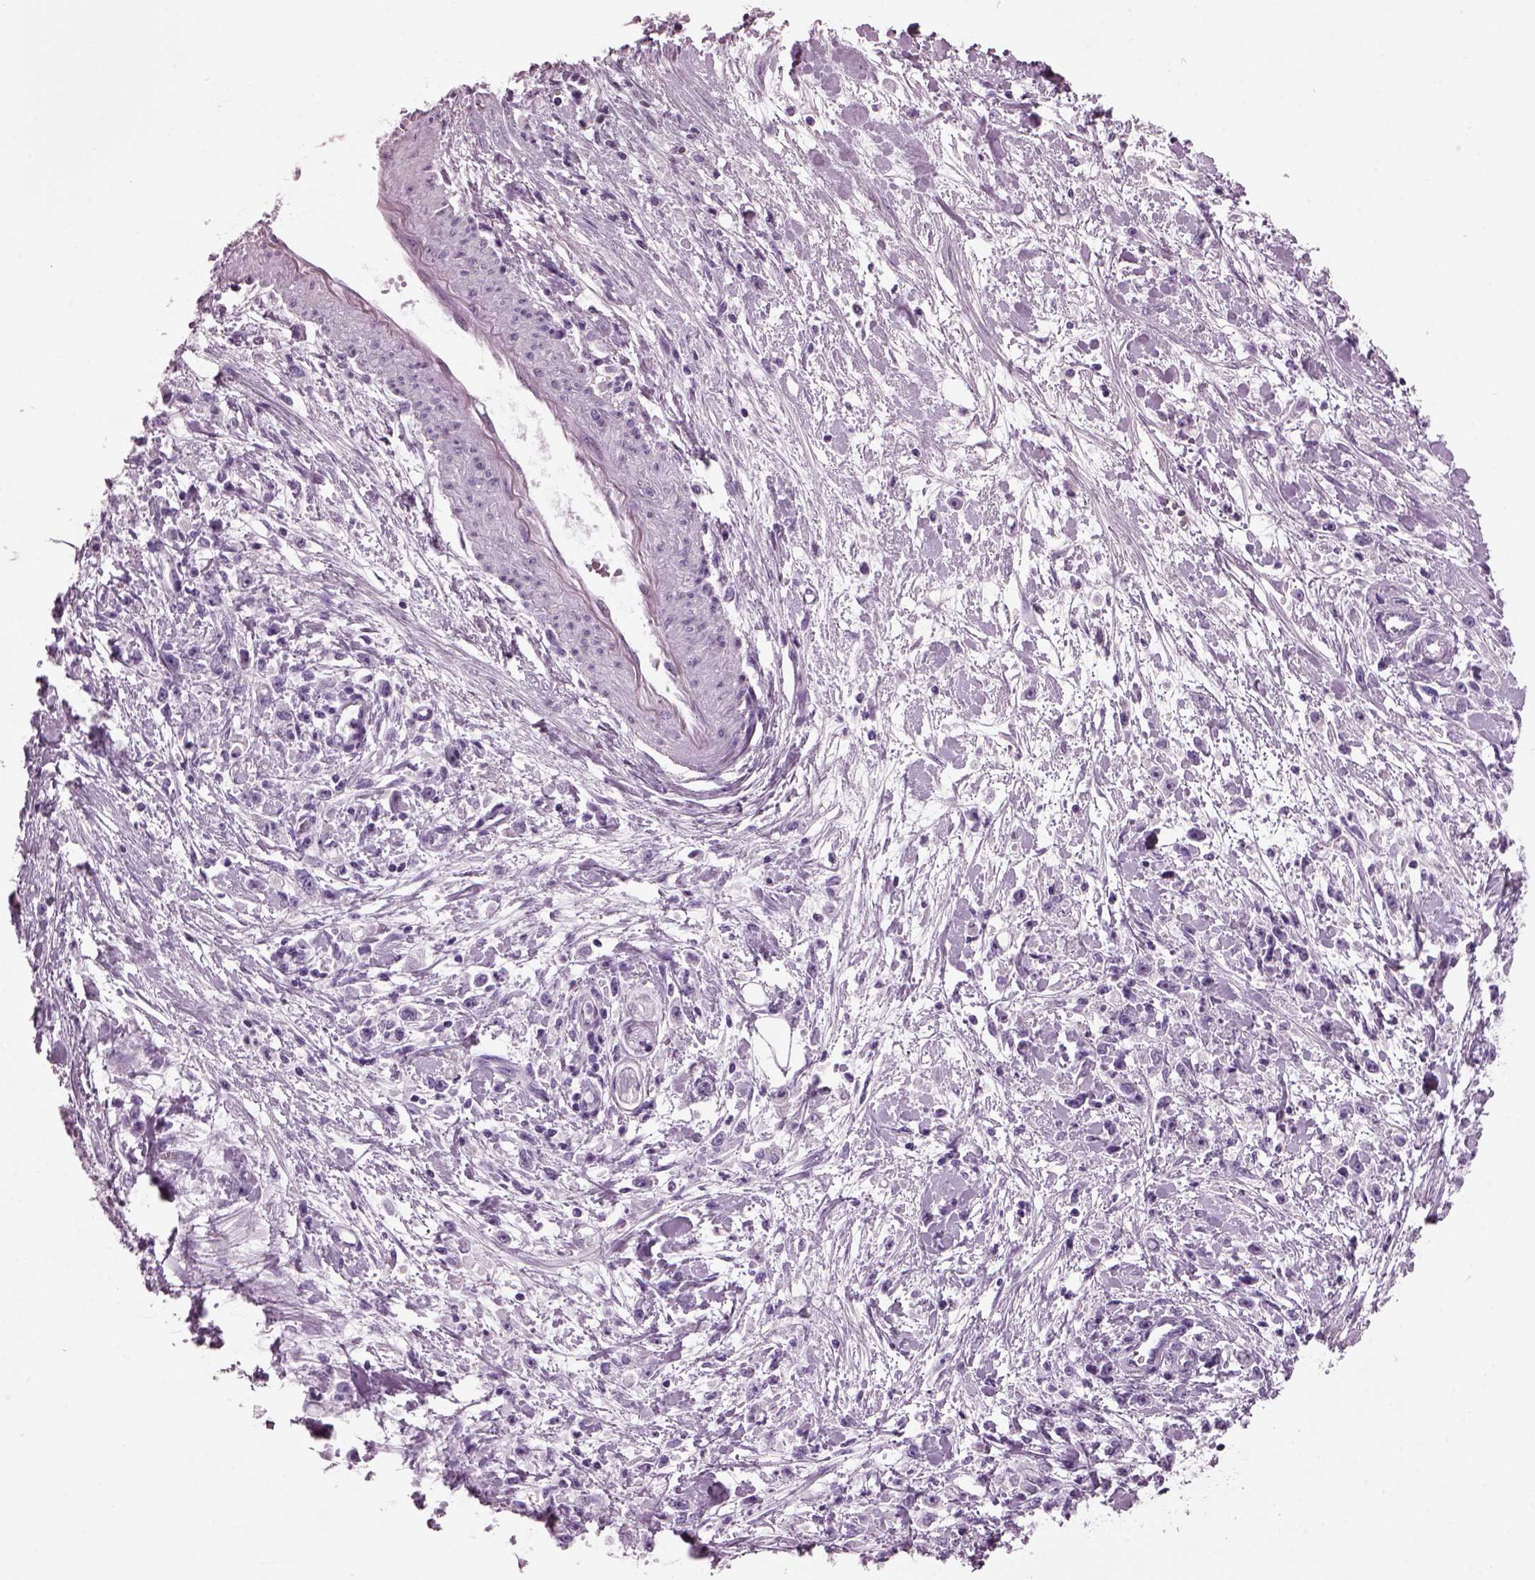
{"staining": {"intensity": "negative", "quantity": "none", "location": "none"}, "tissue": "stomach cancer", "cell_type": "Tumor cells", "image_type": "cancer", "snomed": [{"axis": "morphology", "description": "Adenocarcinoma, NOS"}, {"axis": "topography", "description": "Stomach"}], "caption": "The immunohistochemistry image has no significant positivity in tumor cells of stomach cancer tissue.", "gene": "KRTAP3-2", "patient": {"sex": "female", "age": 59}}